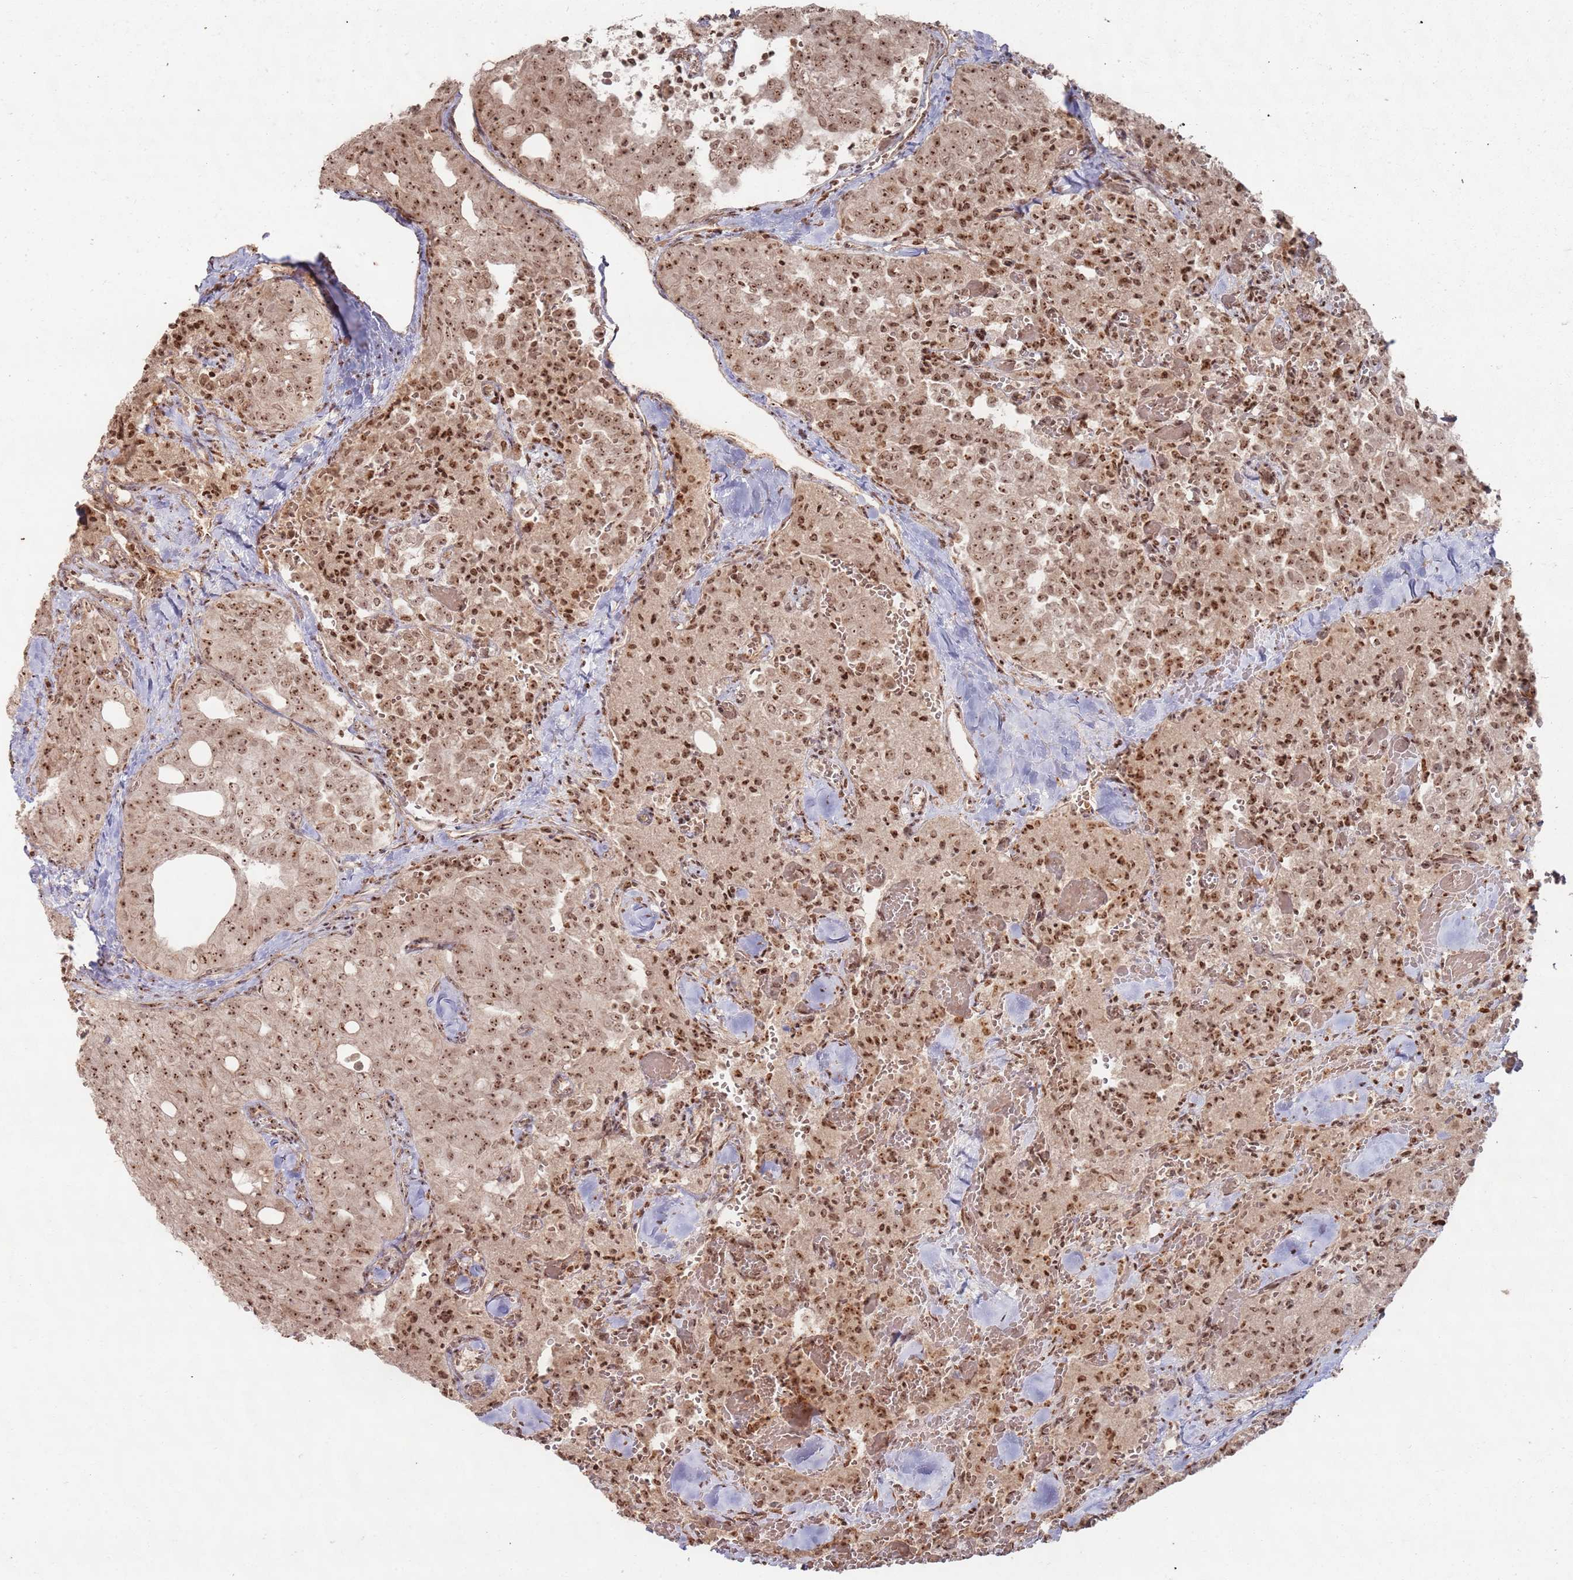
{"staining": {"intensity": "moderate", "quantity": ">75%", "location": "nuclear"}, "tissue": "thyroid cancer", "cell_type": "Tumor cells", "image_type": "cancer", "snomed": [{"axis": "morphology", "description": "Follicular adenoma carcinoma, NOS"}, {"axis": "topography", "description": "Thyroid gland"}], "caption": "Protein expression analysis of human thyroid follicular adenoma carcinoma reveals moderate nuclear staining in approximately >75% of tumor cells.", "gene": "UTP11", "patient": {"sex": "male", "age": 75}}